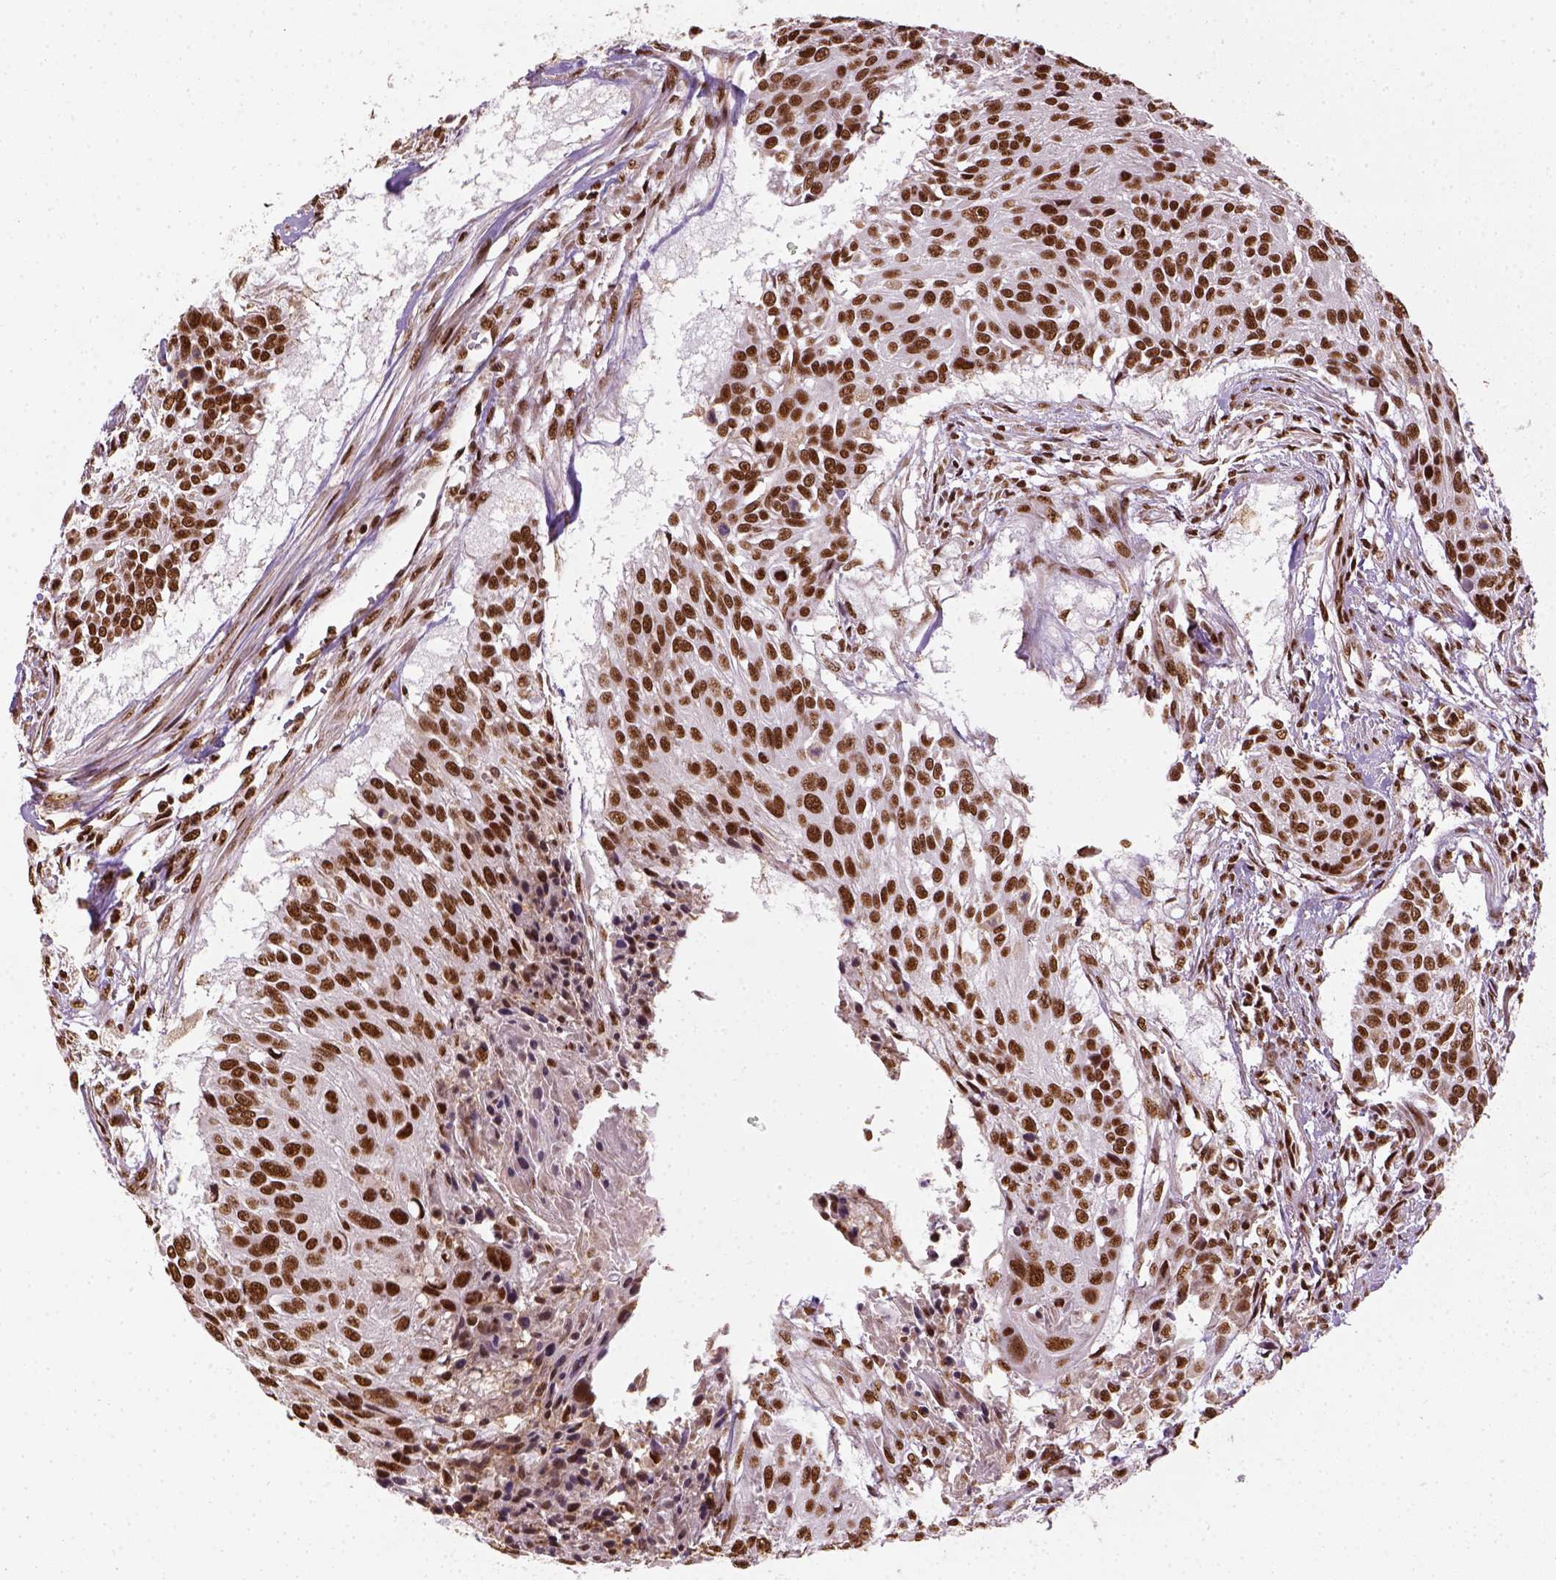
{"staining": {"intensity": "strong", "quantity": ">75%", "location": "nuclear"}, "tissue": "urothelial cancer", "cell_type": "Tumor cells", "image_type": "cancer", "snomed": [{"axis": "morphology", "description": "Urothelial carcinoma, NOS"}, {"axis": "topography", "description": "Urinary bladder"}], "caption": "Immunohistochemistry (DAB (3,3'-diaminobenzidine)) staining of transitional cell carcinoma demonstrates strong nuclear protein staining in approximately >75% of tumor cells.", "gene": "CCAR1", "patient": {"sex": "male", "age": 55}}